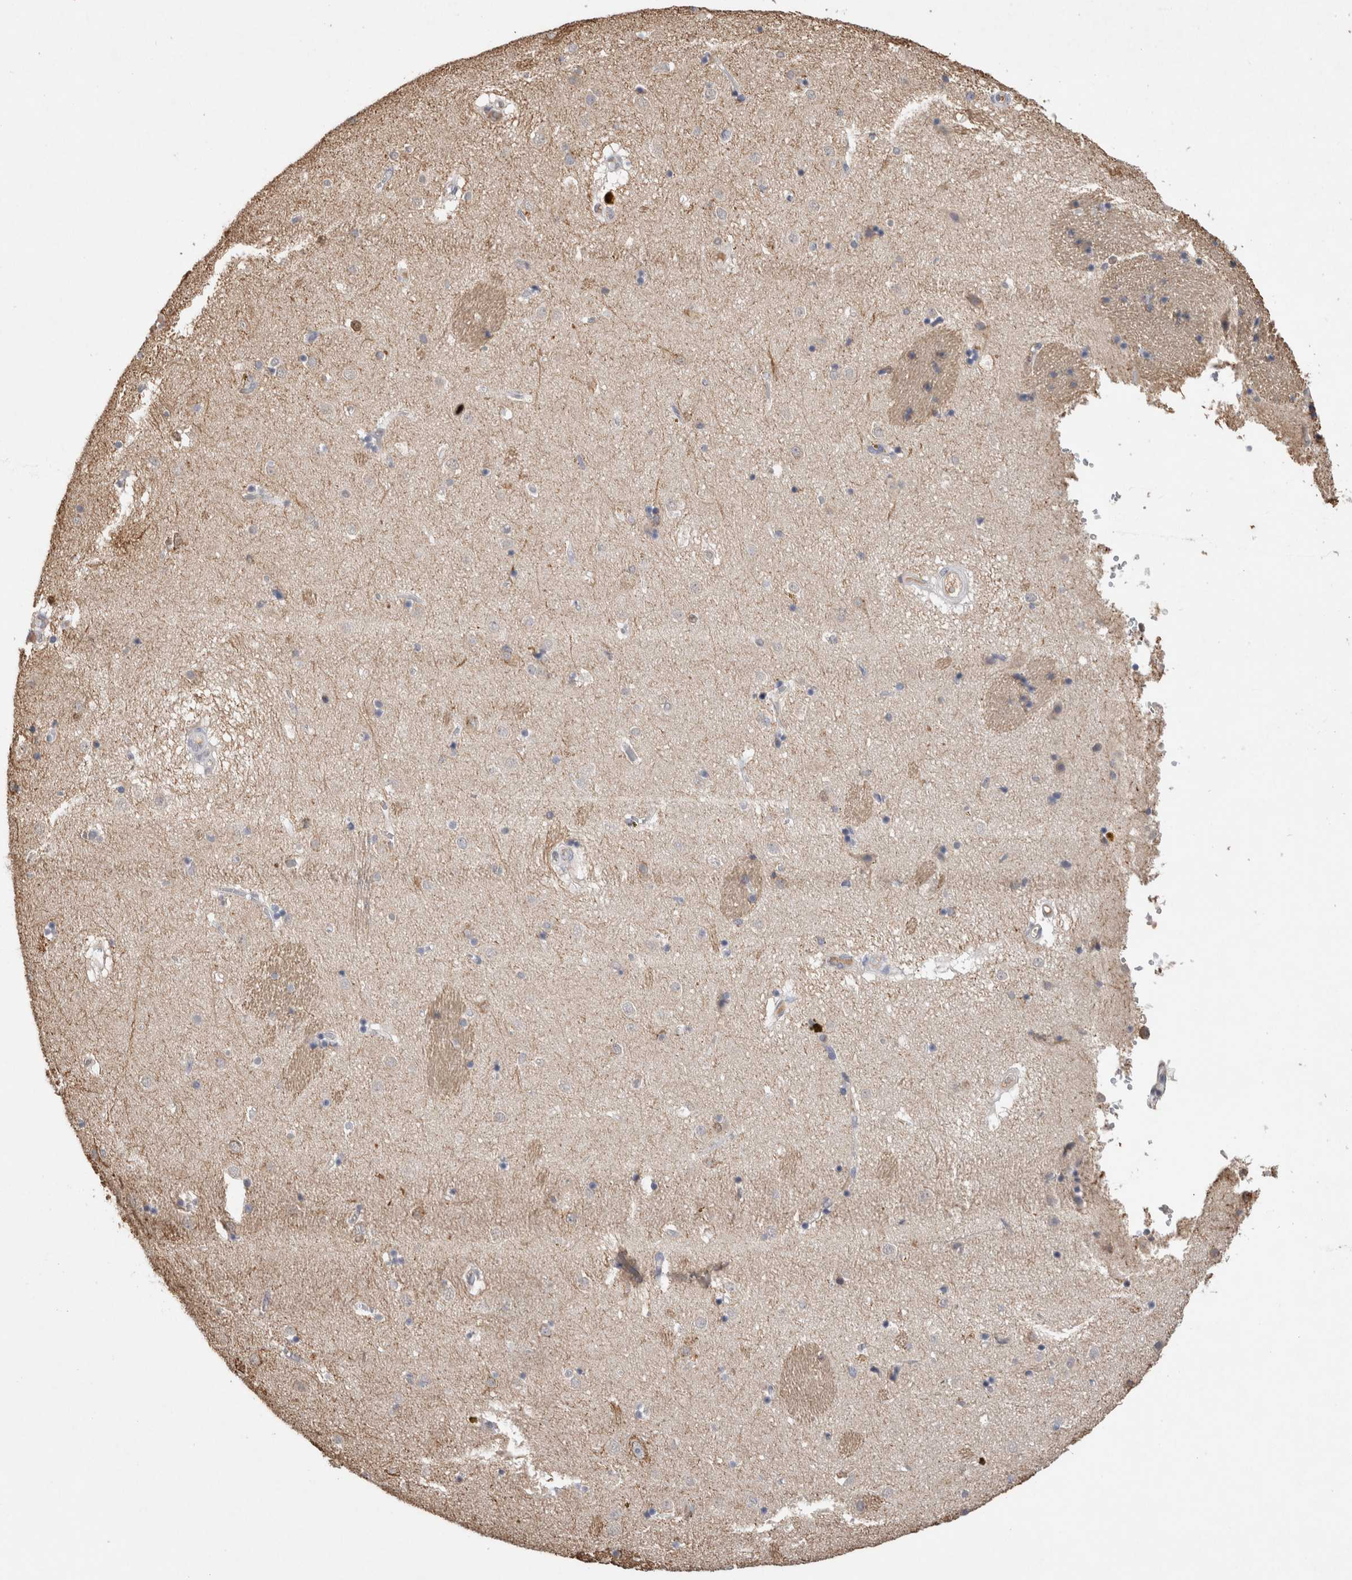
{"staining": {"intensity": "moderate", "quantity": "<25%", "location": "cytoplasmic/membranous"}, "tissue": "caudate", "cell_type": "Glial cells", "image_type": "normal", "snomed": [{"axis": "morphology", "description": "Normal tissue, NOS"}, {"axis": "topography", "description": "Lateral ventricle wall"}], "caption": "Glial cells demonstrate low levels of moderate cytoplasmic/membranous positivity in about <25% of cells in benign human caudate.", "gene": "FABP7", "patient": {"sex": "male", "age": 70}}